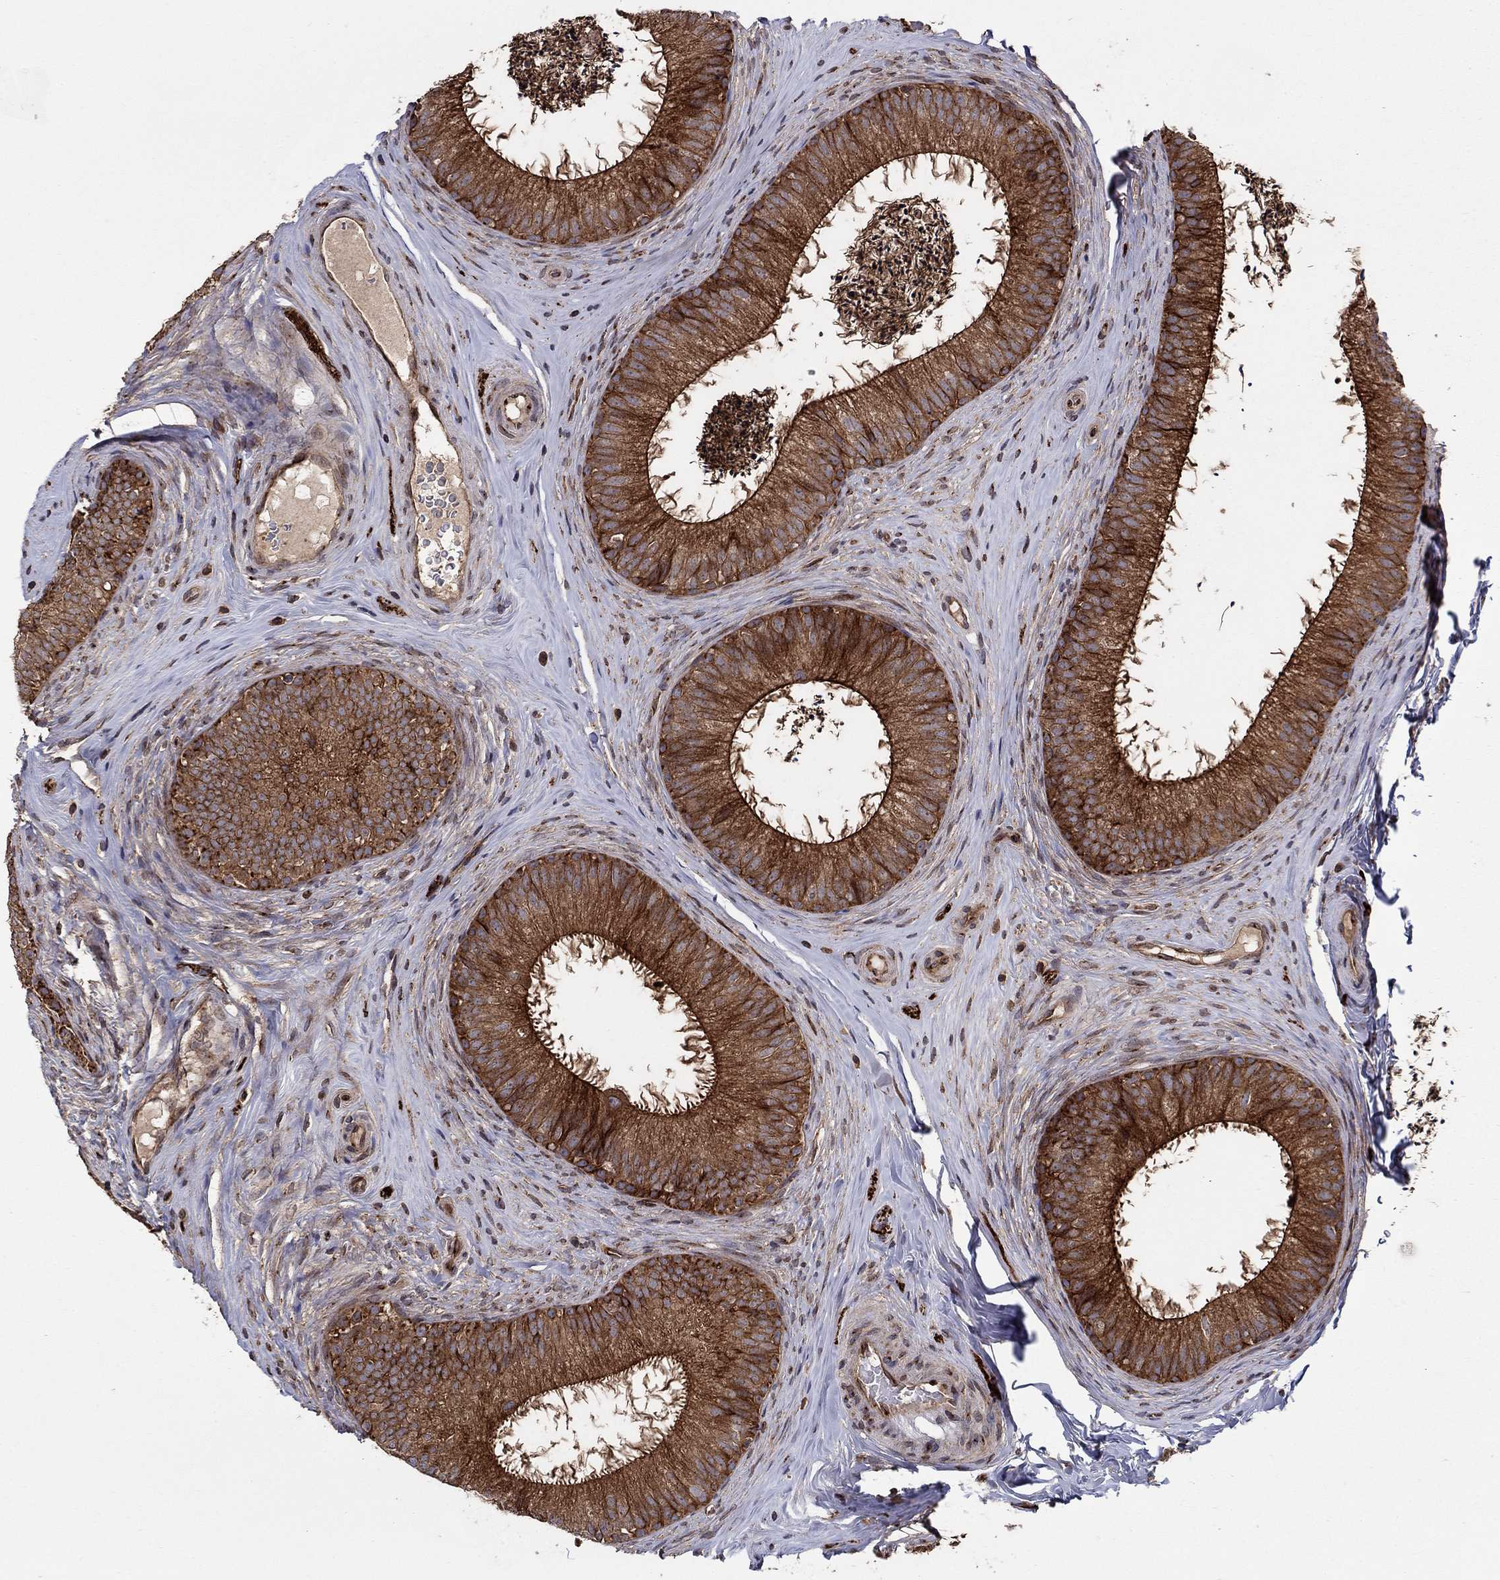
{"staining": {"intensity": "strong", "quantity": "25%-75%", "location": "cytoplasmic/membranous"}, "tissue": "epididymis", "cell_type": "Glandular cells", "image_type": "normal", "snomed": [{"axis": "morphology", "description": "Normal tissue, NOS"}, {"axis": "morphology", "description": "Carcinoma, Embryonal, NOS"}, {"axis": "topography", "description": "Testis"}, {"axis": "topography", "description": "Epididymis"}], "caption": "This micrograph reveals immunohistochemistry (IHC) staining of normal human epididymis, with high strong cytoplasmic/membranous staining in about 25%-75% of glandular cells.", "gene": "BMERB1", "patient": {"sex": "male", "age": 24}}